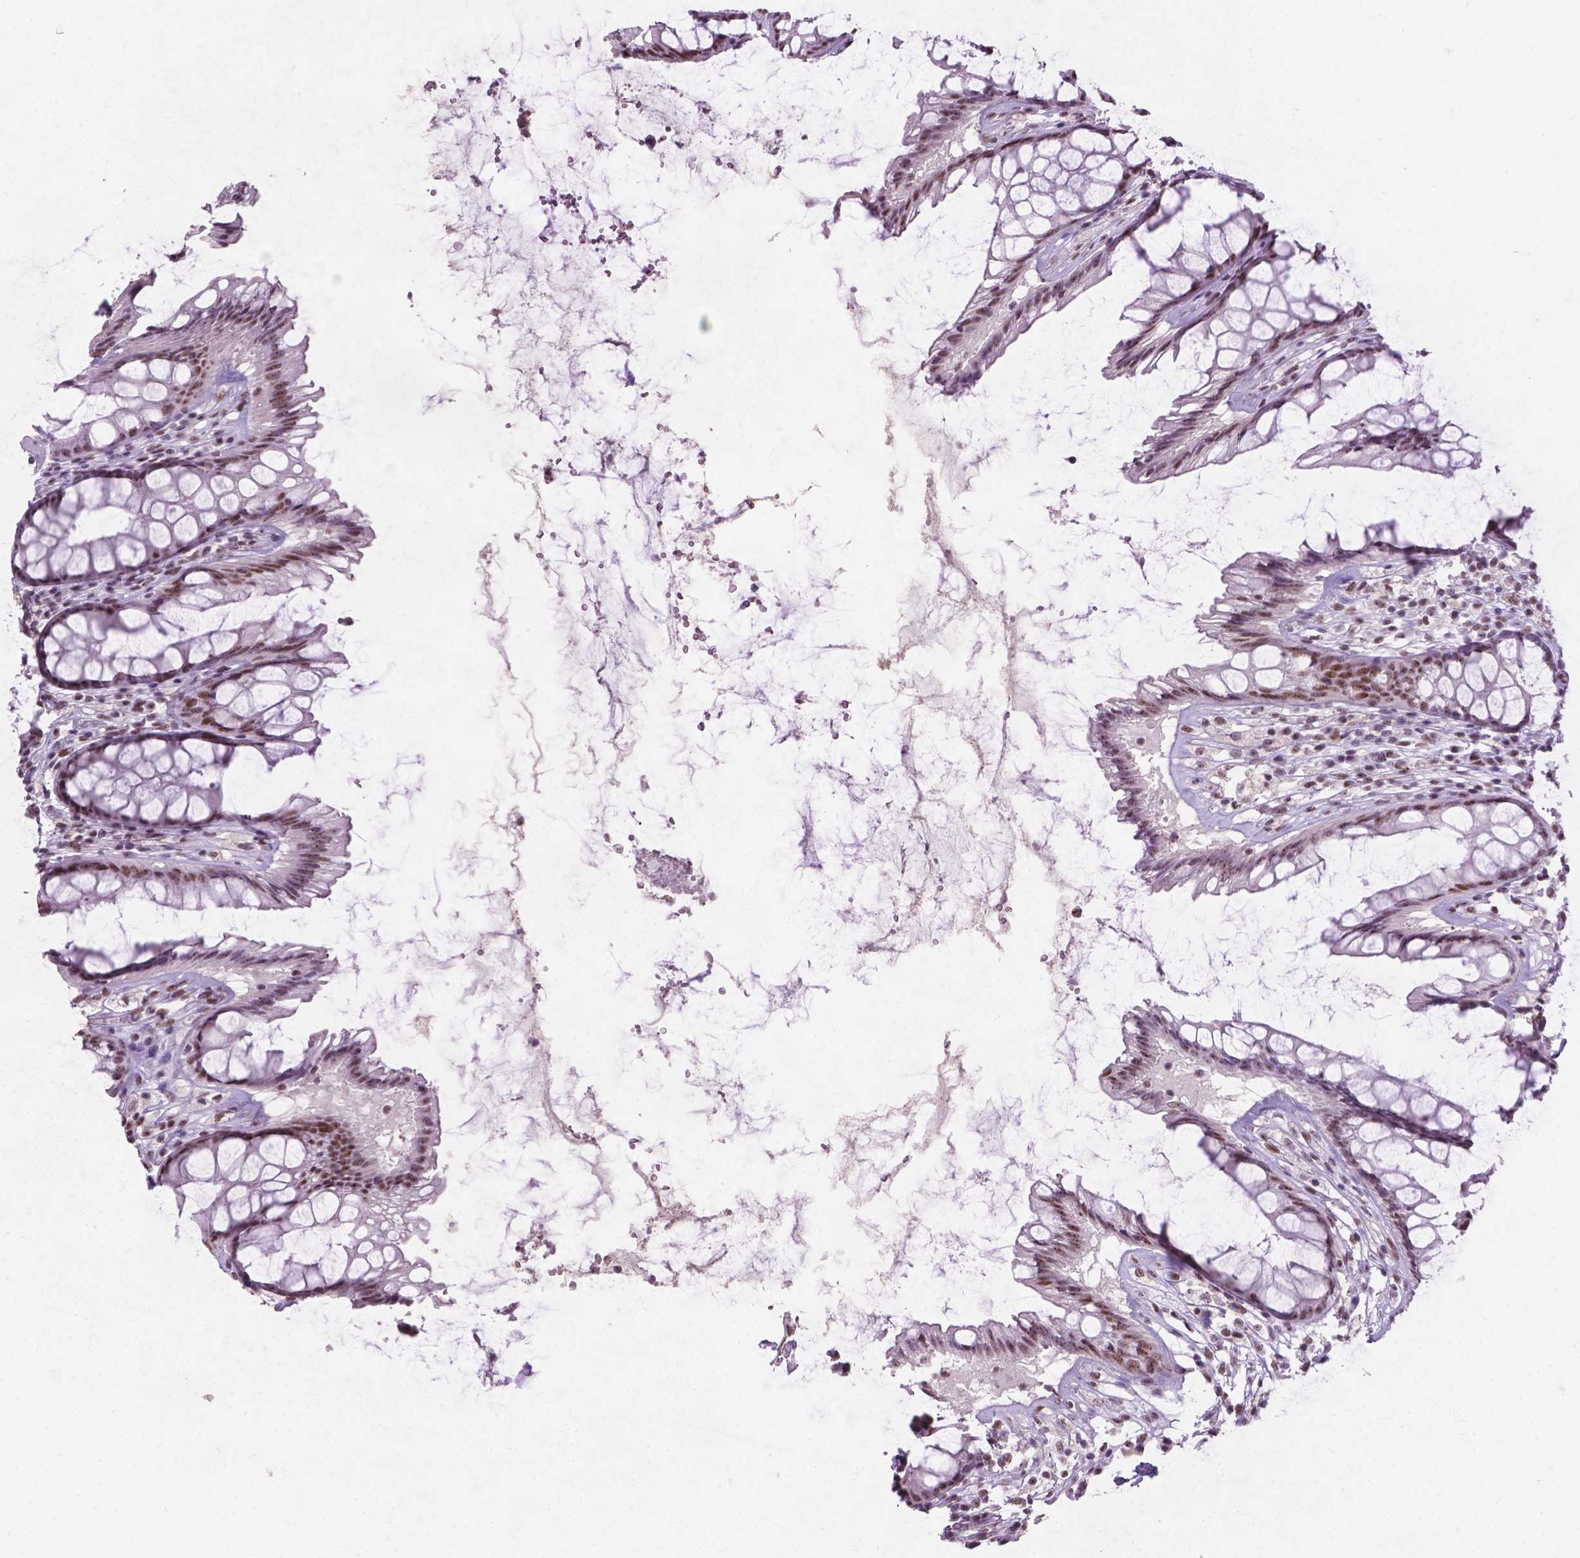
{"staining": {"intensity": "moderate", "quantity": ">75%", "location": "nuclear"}, "tissue": "rectum", "cell_type": "Glandular cells", "image_type": "normal", "snomed": [{"axis": "morphology", "description": "Normal tissue, NOS"}, {"axis": "topography", "description": "Rectum"}], "caption": "Protein analysis of unremarkable rectum demonstrates moderate nuclear staining in approximately >75% of glandular cells. The protein of interest is shown in brown color, while the nuclei are stained blue.", "gene": "COIL", "patient": {"sex": "male", "age": 72}}